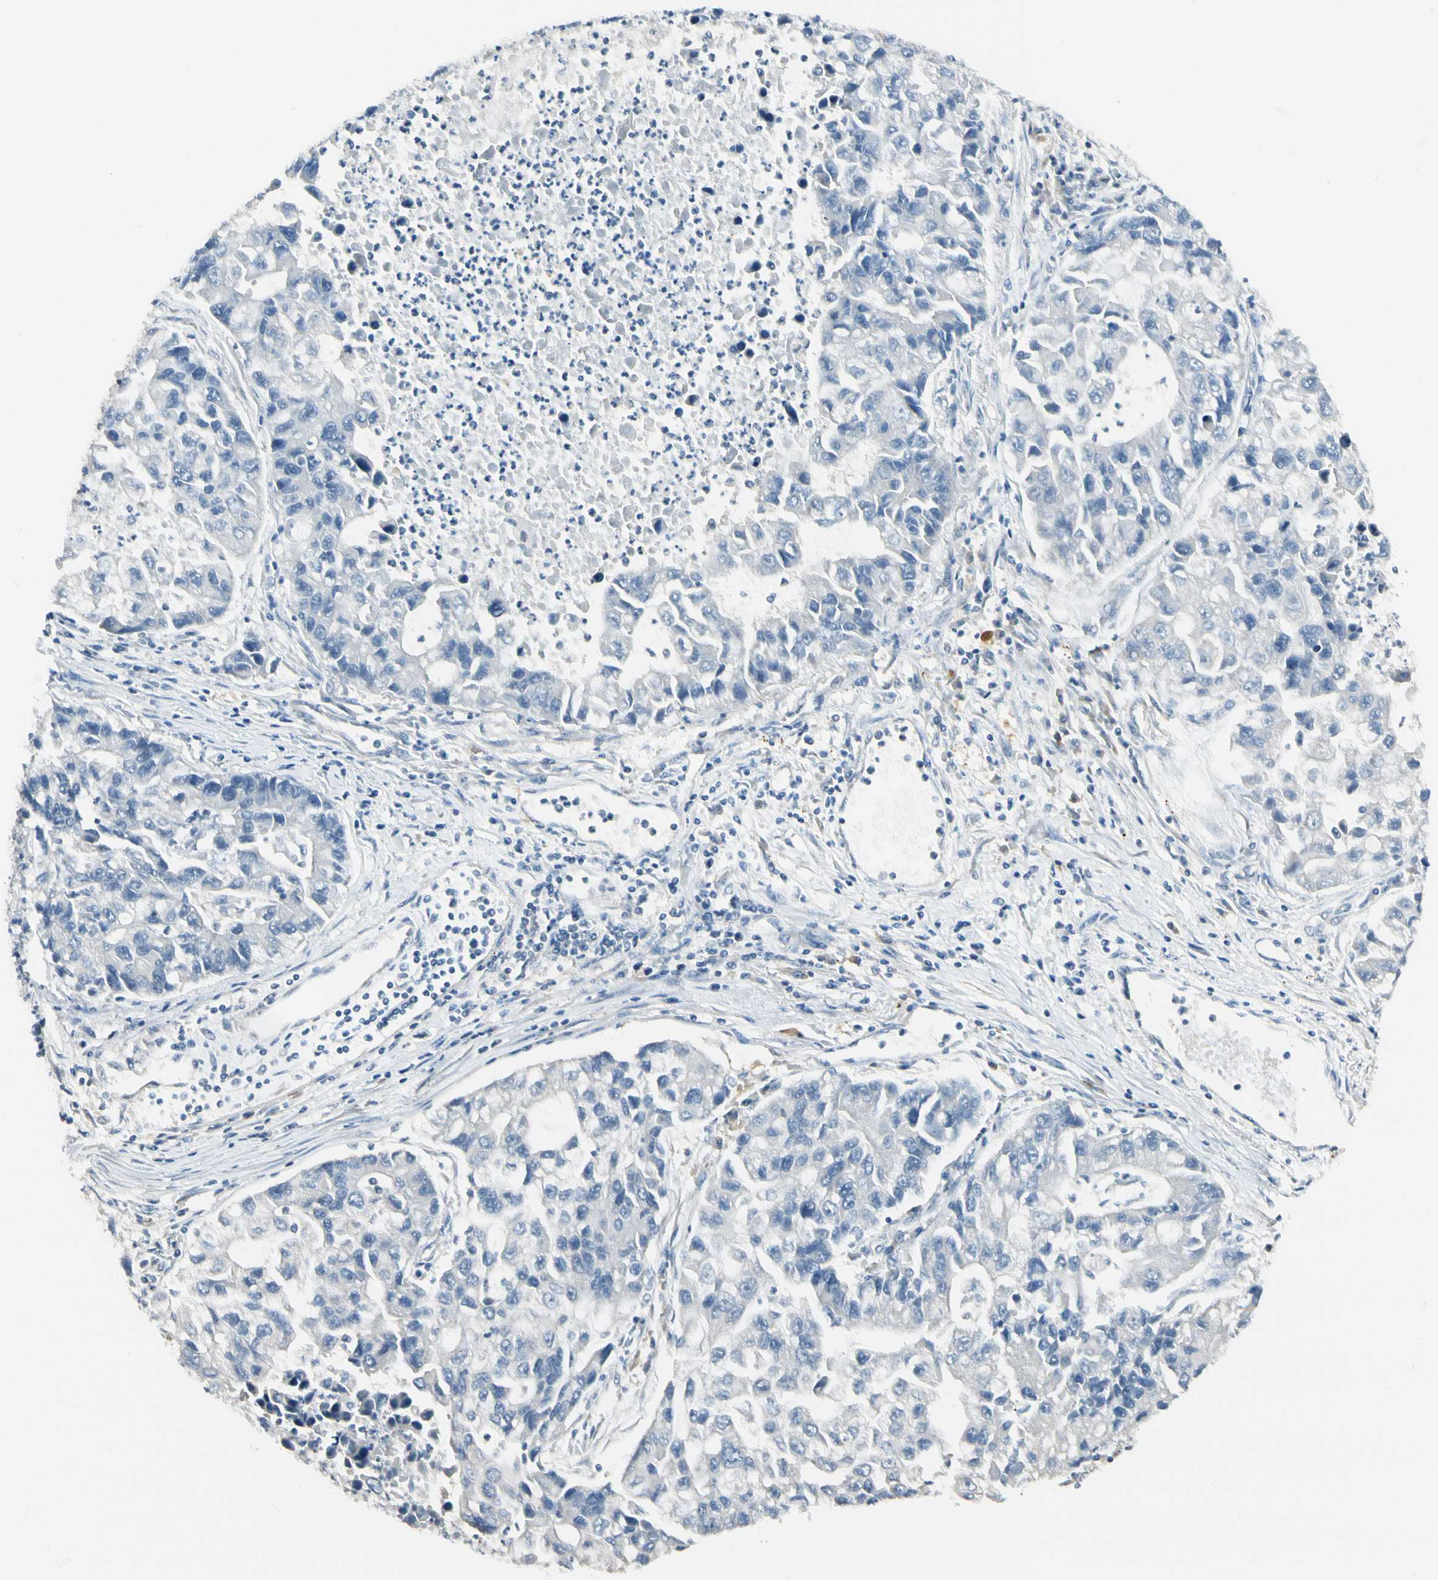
{"staining": {"intensity": "negative", "quantity": "none", "location": "none"}, "tissue": "lung cancer", "cell_type": "Tumor cells", "image_type": "cancer", "snomed": [{"axis": "morphology", "description": "Adenocarcinoma, NOS"}, {"axis": "topography", "description": "Lung"}], "caption": "IHC of lung cancer shows no expression in tumor cells. (Stains: DAB (3,3'-diaminobenzidine) immunohistochemistry with hematoxylin counter stain, Microscopy: brightfield microscopy at high magnification).", "gene": "P3H2", "patient": {"sex": "female", "age": 51}}